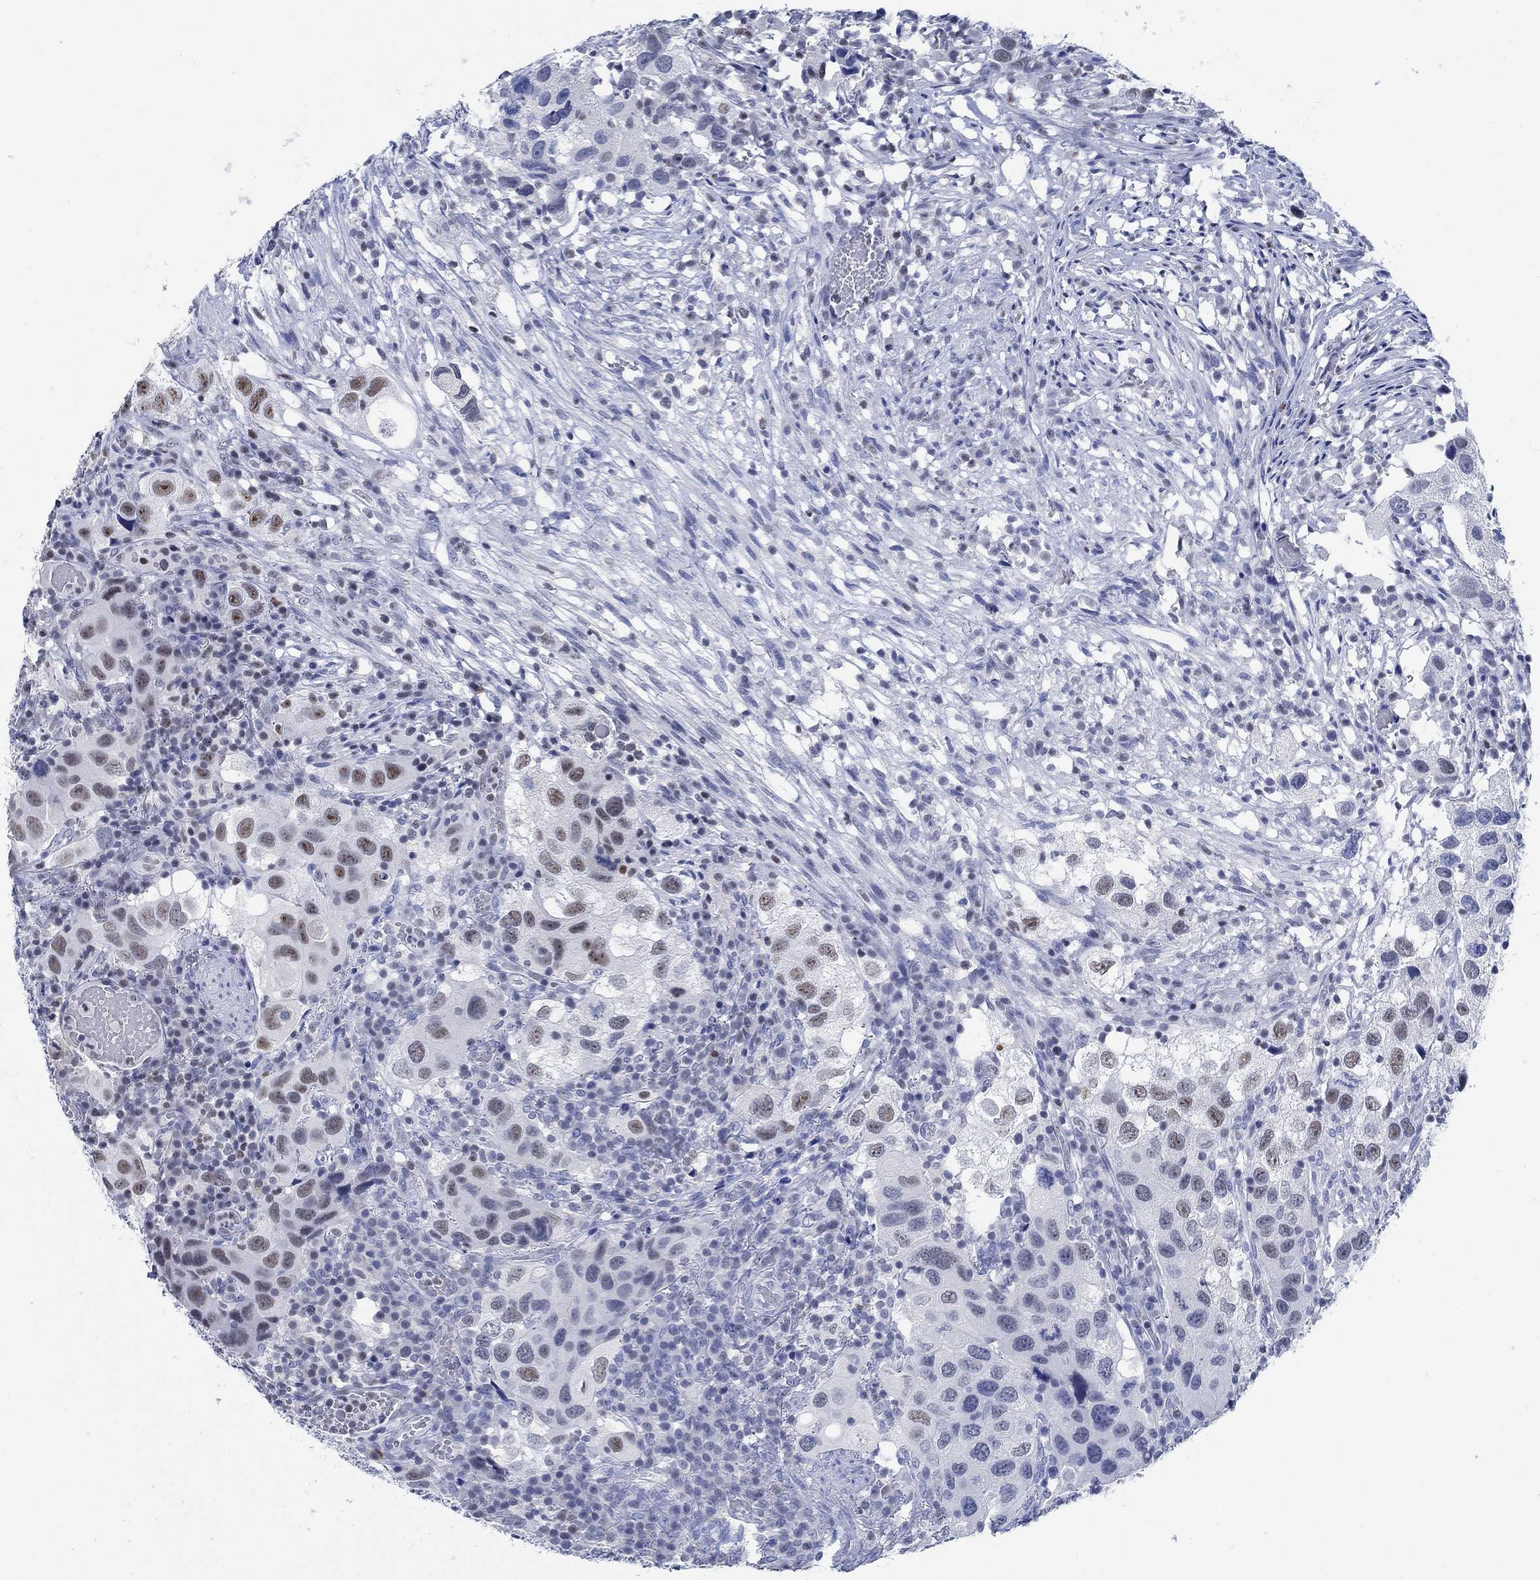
{"staining": {"intensity": "moderate", "quantity": "<25%", "location": "nuclear"}, "tissue": "urothelial cancer", "cell_type": "Tumor cells", "image_type": "cancer", "snomed": [{"axis": "morphology", "description": "Urothelial carcinoma, High grade"}, {"axis": "topography", "description": "Urinary bladder"}], "caption": "A brown stain shows moderate nuclear positivity of a protein in urothelial cancer tumor cells.", "gene": "PPP1R17", "patient": {"sex": "male", "age": 79}}